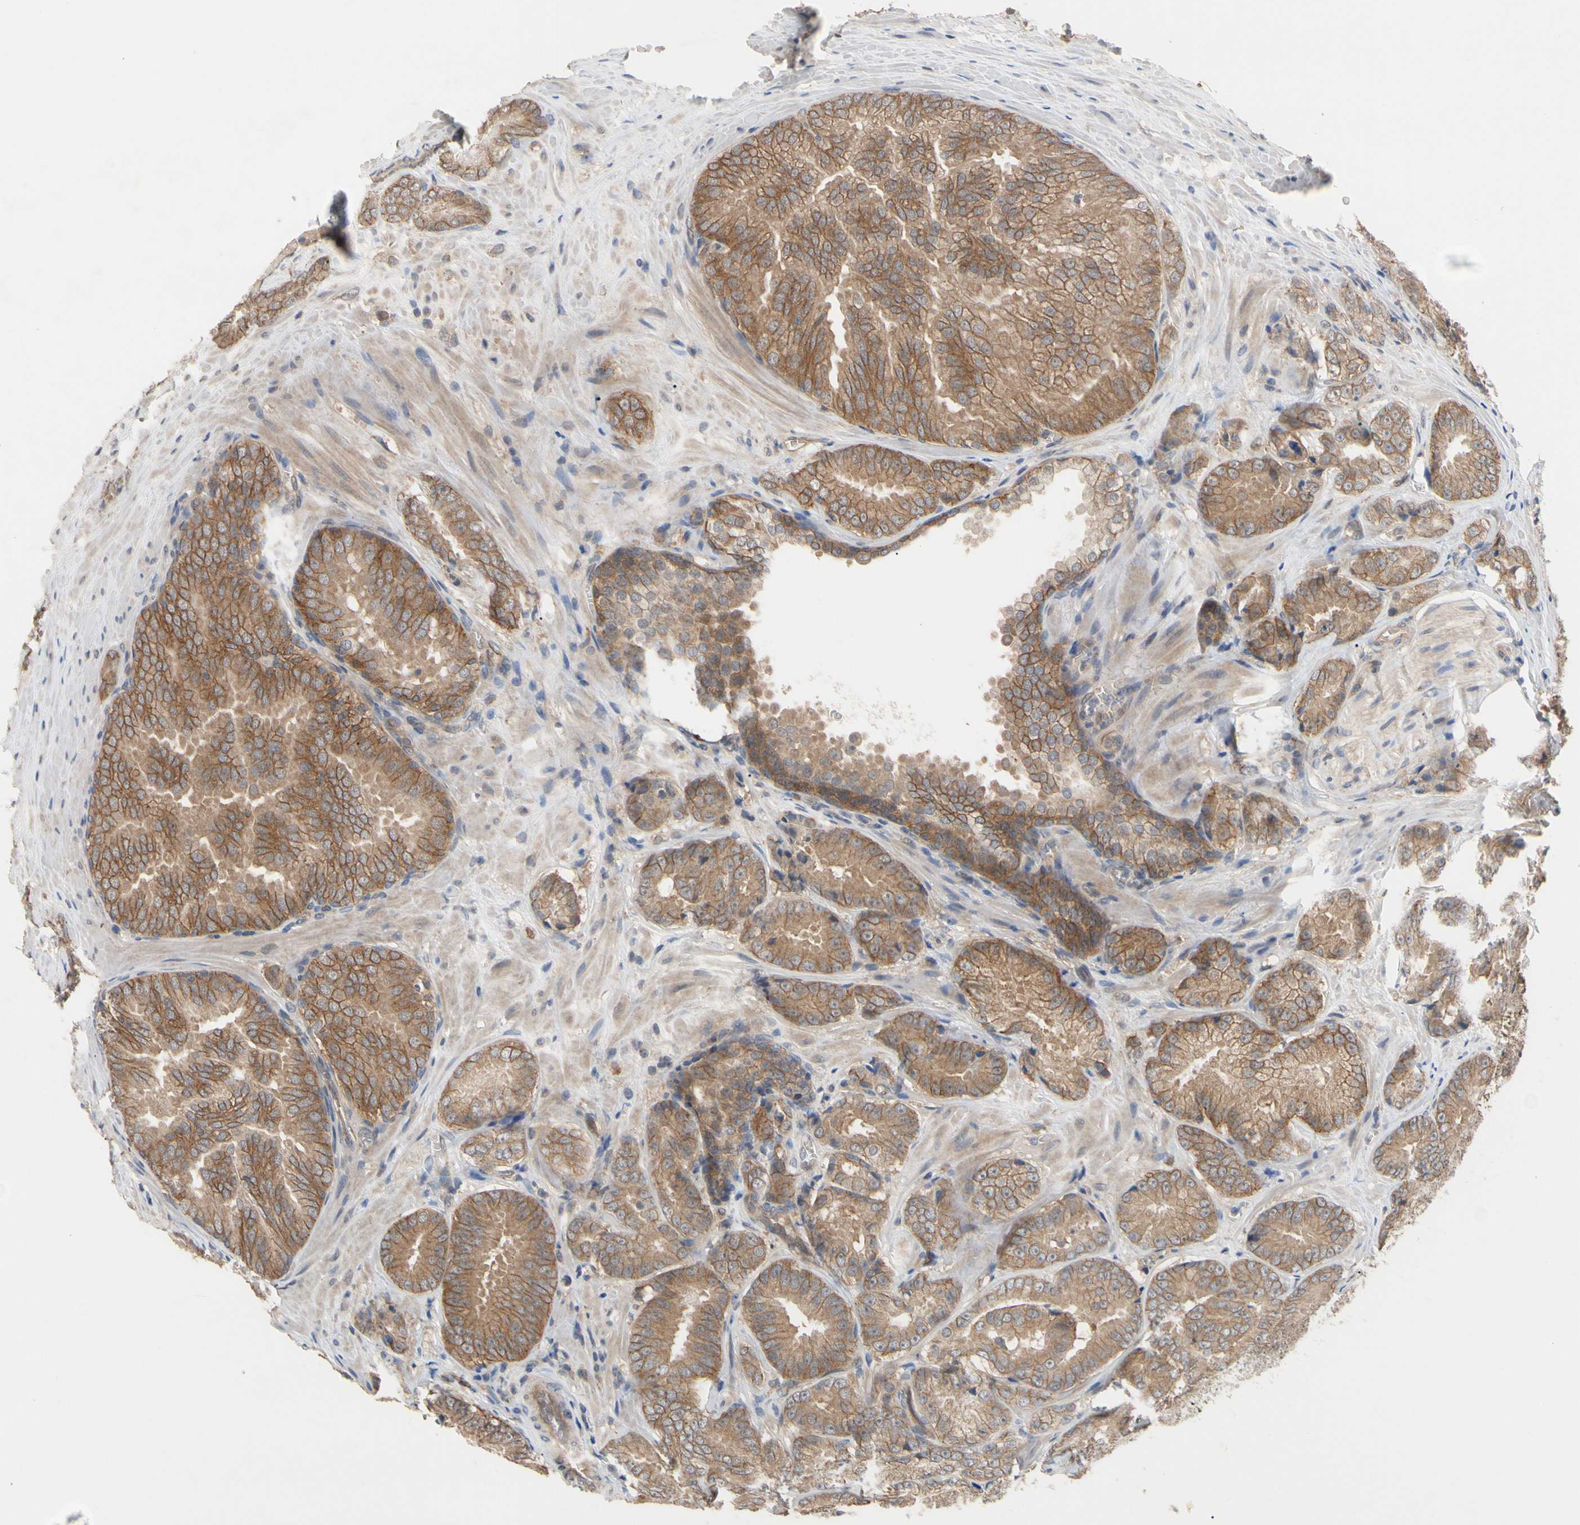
{"staining": {"intensity": "moderate", "quantity": ">75%", "location": "cytoplasmic/membranous"}, "tissue": "prostate cancer", "cell_type": "Tumor cells", "image_type": "cancer", "snomed": [{"axis": "morphology", "description": "Adenocarcinoma, High grade"}, {"axis": "topography", "description": "Prostate"}], "caption": "Protein staining by immunohistochemistry demonstrates moderate cytoplasmic/membranous staining in about >75% of tumor cells in high-grade adenocarcinoma (prostate). (Stains: DAB (3,3'-diaminobenzidine) in brown, nuclei in blue, Microscopy: brightfield microscopy at high magnification).", "gene": "DPP8", "patient": {"sex": "male", "age": 64}}